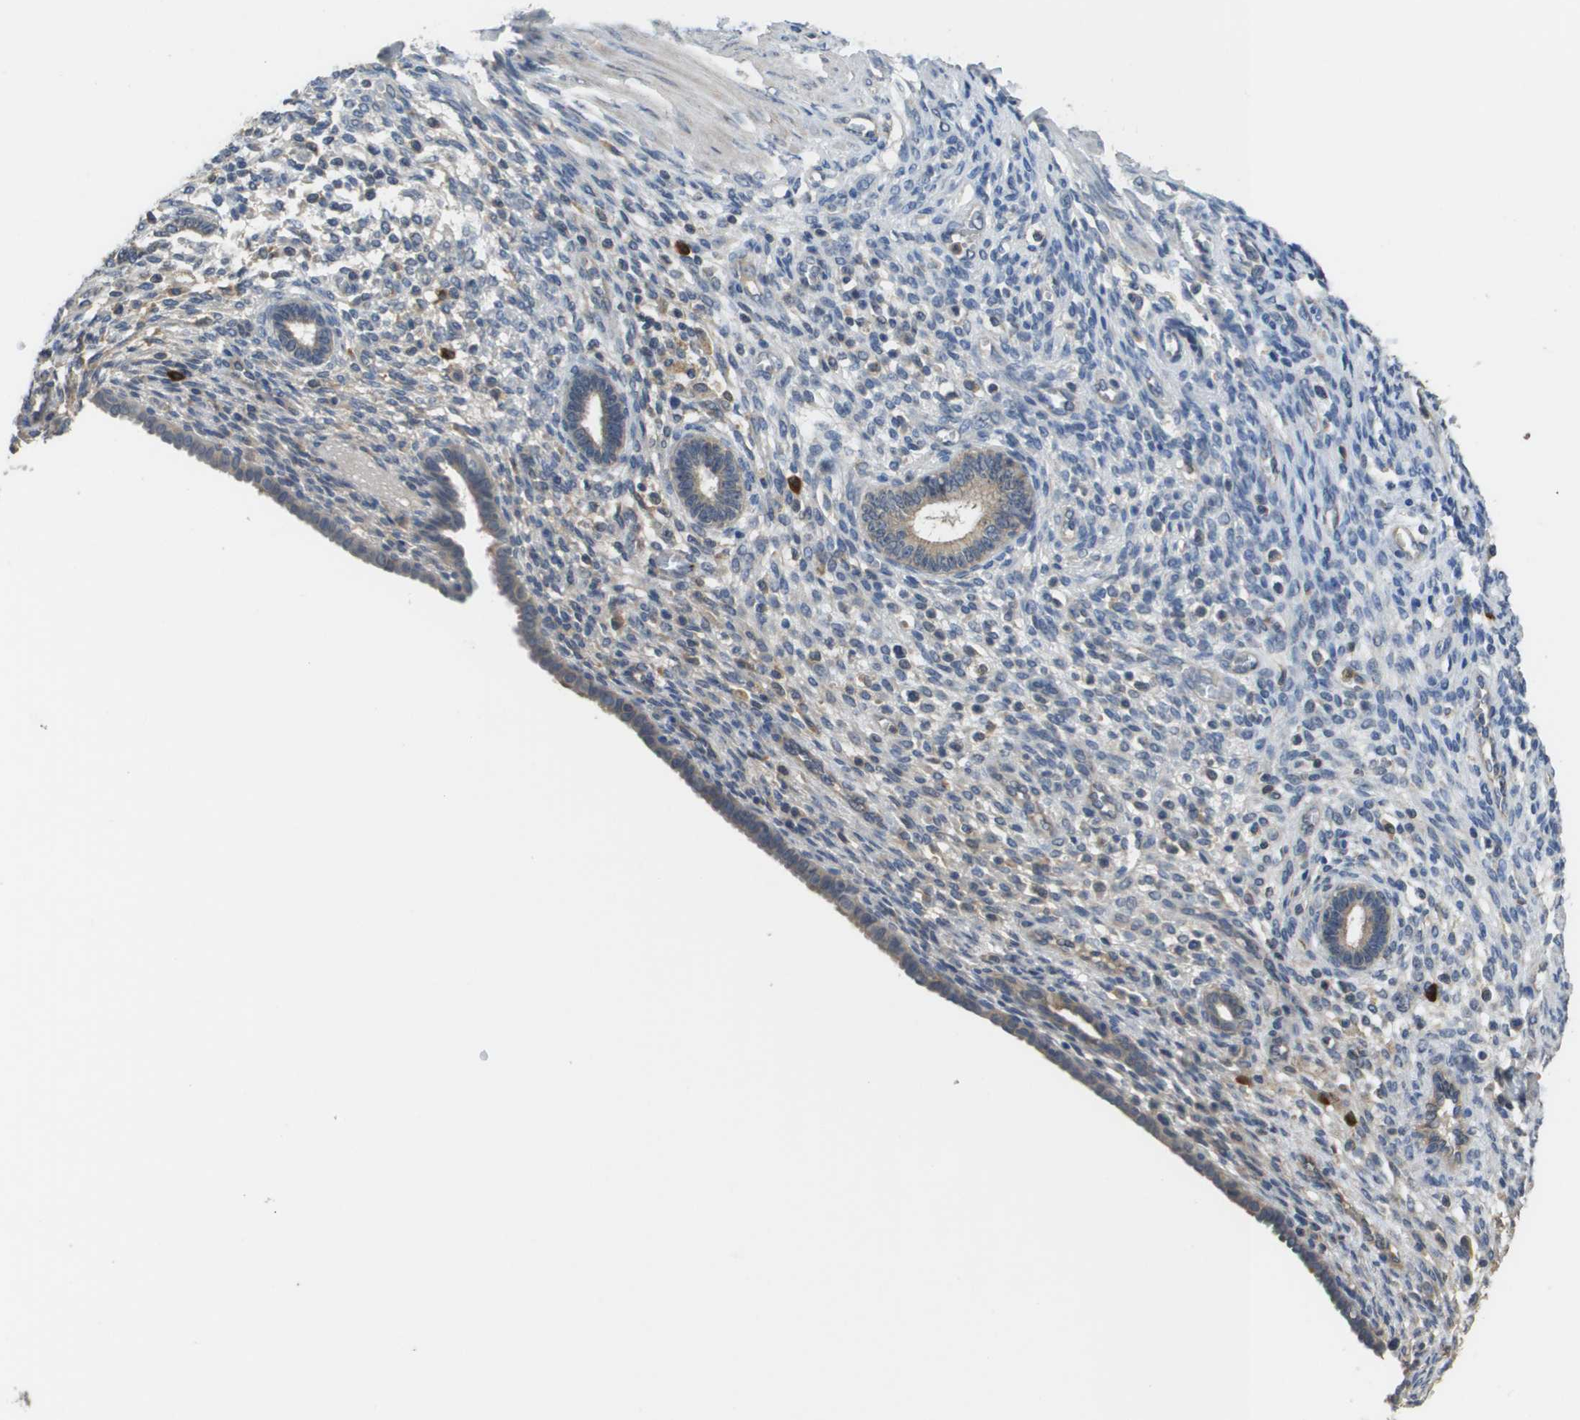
{"staining": {"intensity": "negative", "quantity": "none", "location": "none"}, "tissue": "endometrium", "cell_type": "Cells in endometrial stroma", "image_type": "normal", "snomed": [{"axis": "morphology", "description": "Normal tissue, NOS"}, {"axis": "topography", "description": "Endometrium"}], "caption": "Cells in endometrial stroma are negative for brown protein staining in benign endometrium. (DAB IHC visualized using brightfield microscopy, high magnification).", "gene": "RAB27B", "patient": {"sex": "female", "age": 72}}